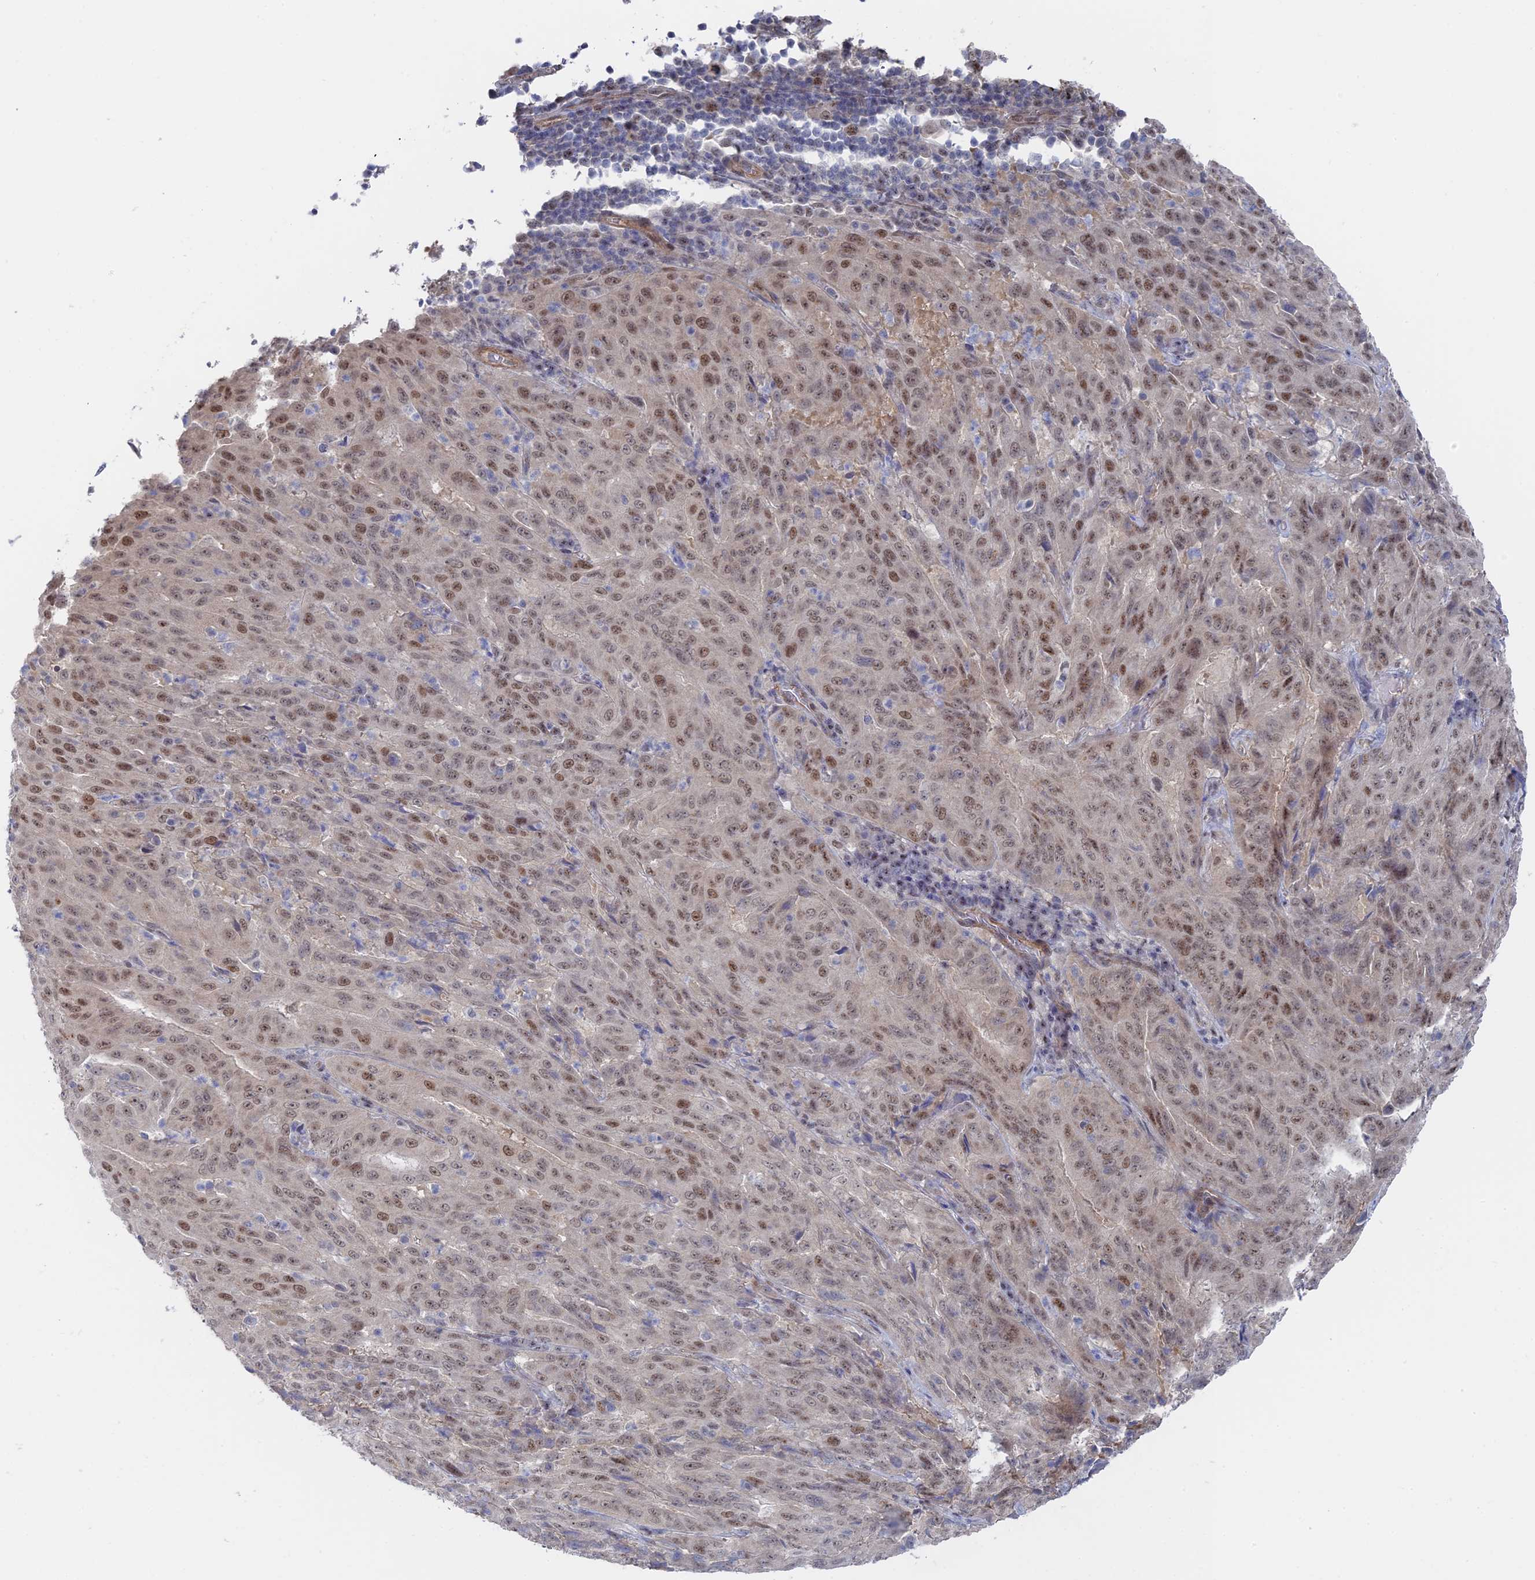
{"staining": {"intensity": "moderate", "quantity": ">75%", "location": "nuclear"}, "tissue": "pancreatic cancer", "cell_type": "Tumor cells", "image_type": "cancer", "snomed": [{"axis": "morphology", "description": "Adenocarcinoma, NOS"}, {"axis": "topography", "description": "Pancreas"}], "caption": "Immunohistochemical staining of human pancreatic cancer shows medium levels of moderate nuclear positivity in approximately >75% of tumor cells.", "gene": "CFAP92", "patient": {"sex": "male", "age": 63}}